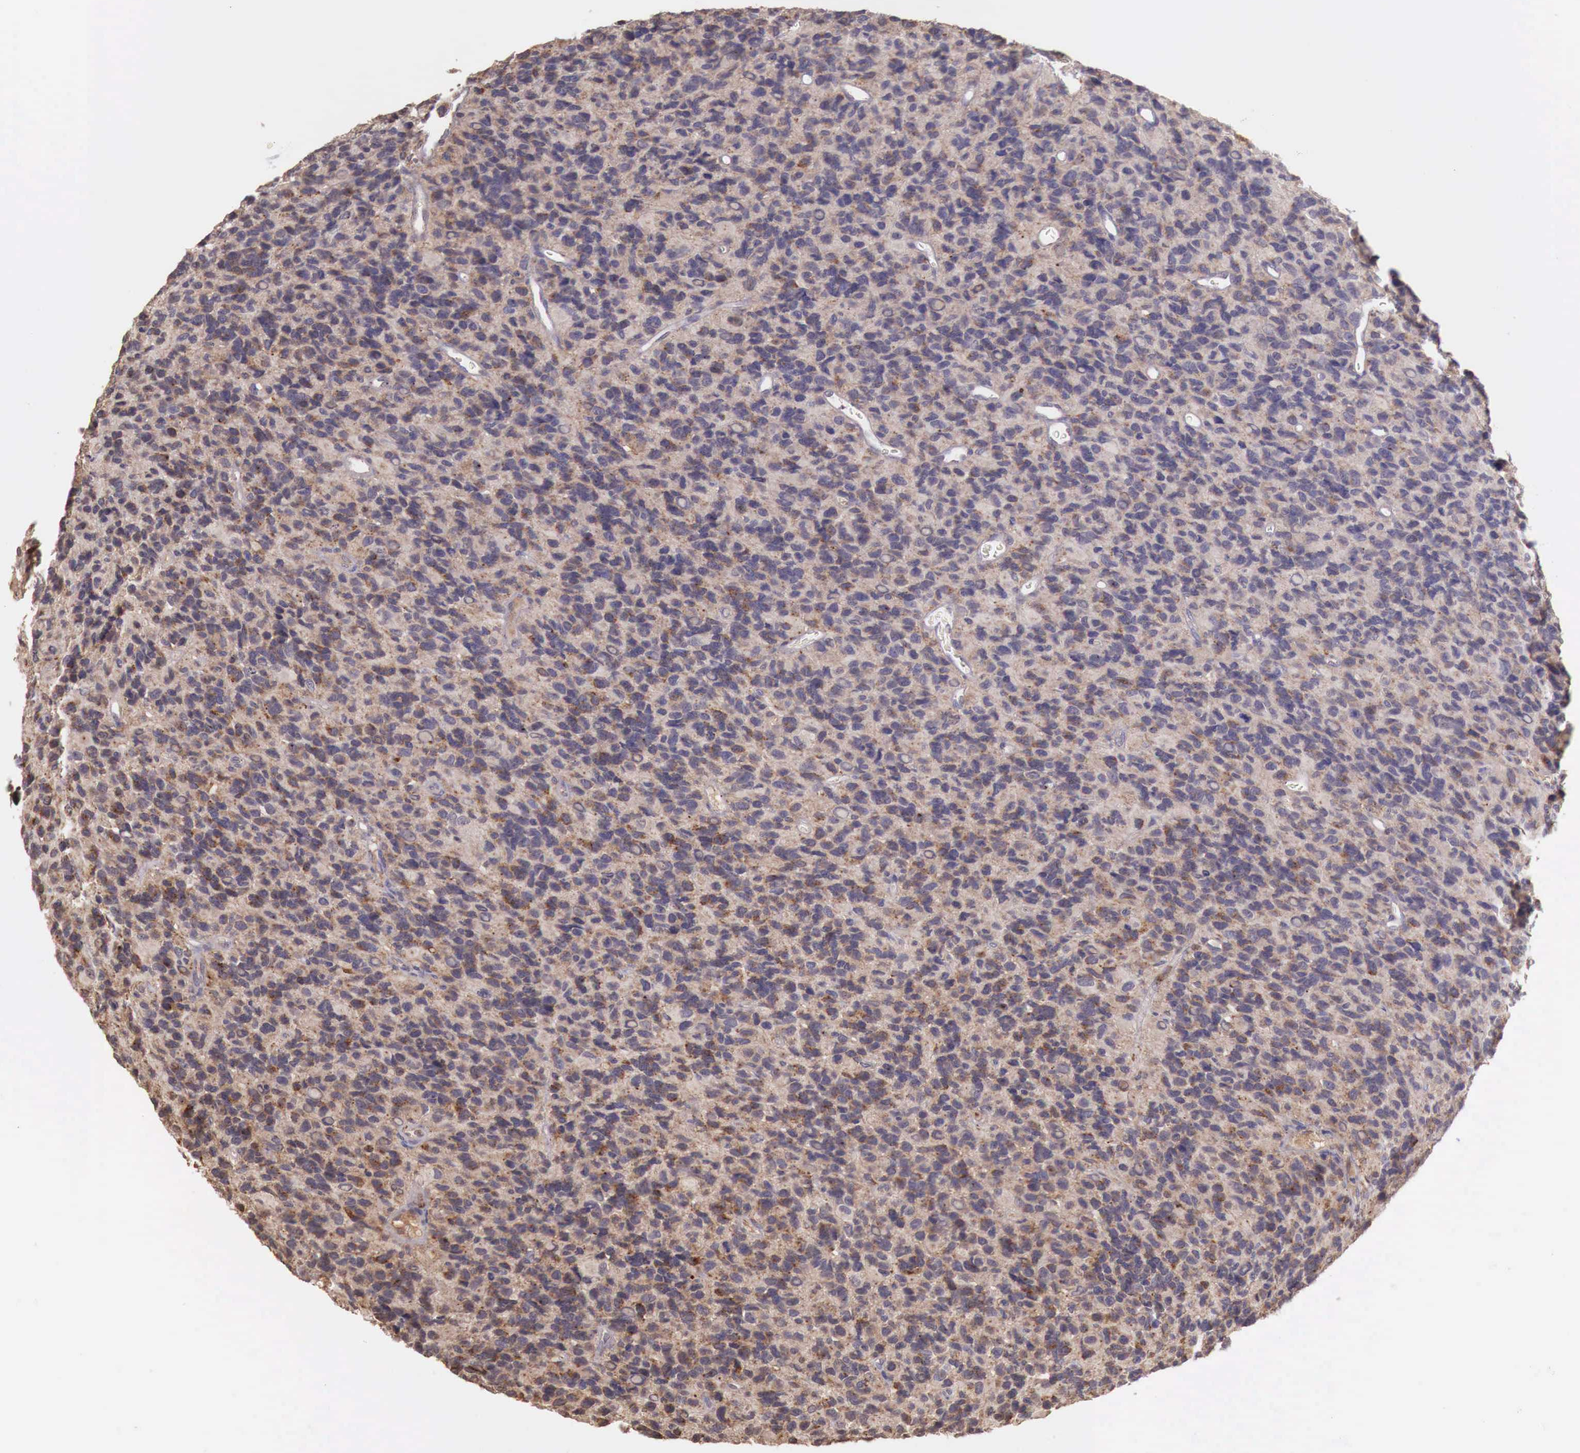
{"staining": {"intensity": "weak", "quantity": "25%-75%", "location": "cytoplasmic/membranous"}, "tissue": "glioma", "cell_type": "Tumor cells", "image_type": "cancer", "snomed": [{"axis": "morphology", "description": "Glioma, malignant, High grade"}, {"axis": "topography", "description": "Brain"}], "caption": "Glioma was stained to show a protein in brown. There is low levels of weak cytoplasmic/membranous expression in approximately 25%-75% of tumor cells.", "gene": "CHRDL1", "patient": {"sex": "male", "age": 77}}